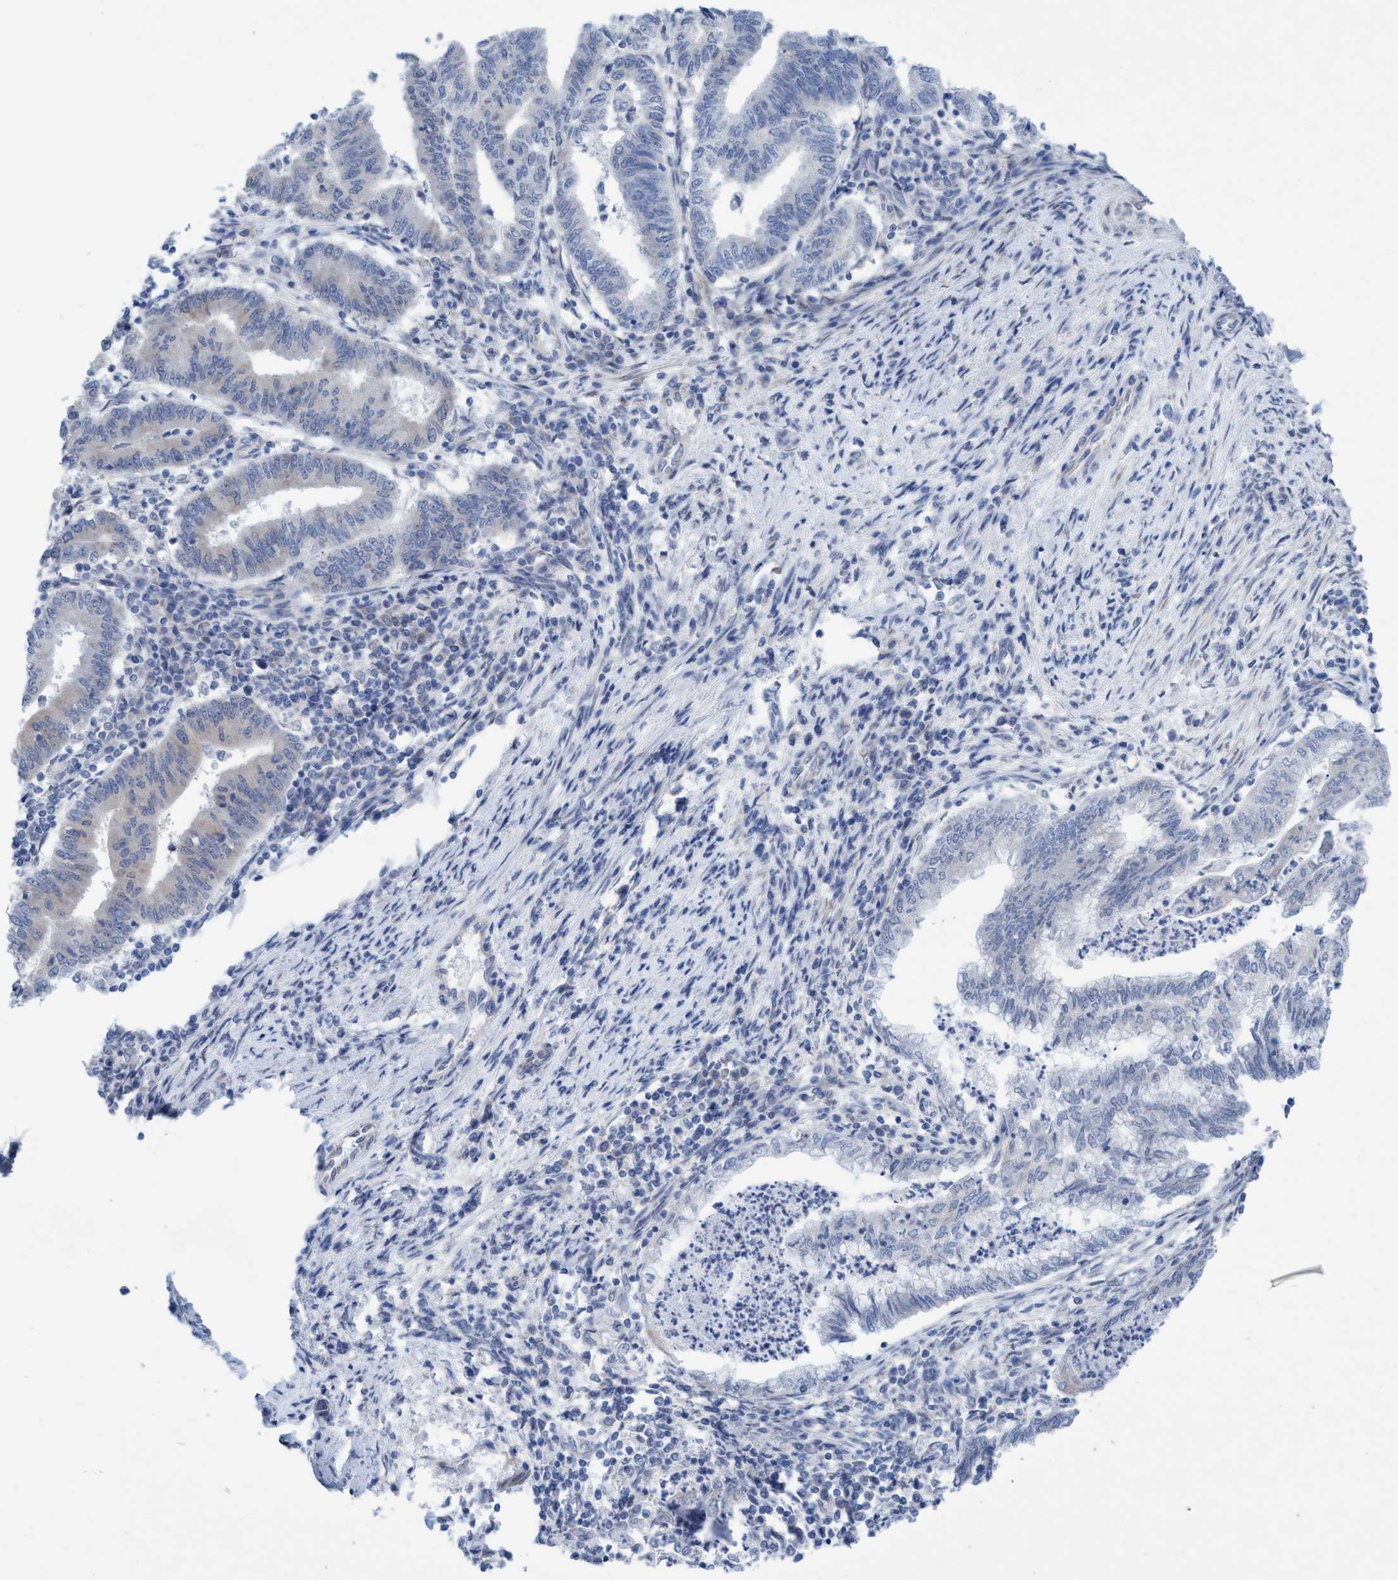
{"staining": {"intensity": "negative", "quantity": "none", "location": "none"}, "tissue": "endometrial cancer", "cell_type": "Tumor cells", "image_type": "cancer", "snomed": [{"axis": "morphology", "description": "Polyp, NOS"}, {"axis": "morphology", "description": "Adenocarcinoma, NOS"}, {"axis": "morphology", "description": "Adenoma, NOS"}, {"axis": "topography", "description": "Endometrium"}], "caption": "The image displays no staining of tumor cells in endometrial cancer (polyp). Brightfield microscopy of IHC stained with DAB (3,3'-diaminobenzidine) (brown) and hematoxylin (blue), captured at high magnification.", "gene": "RSAD1", "patient": {"sex": "female", "age": 79}}